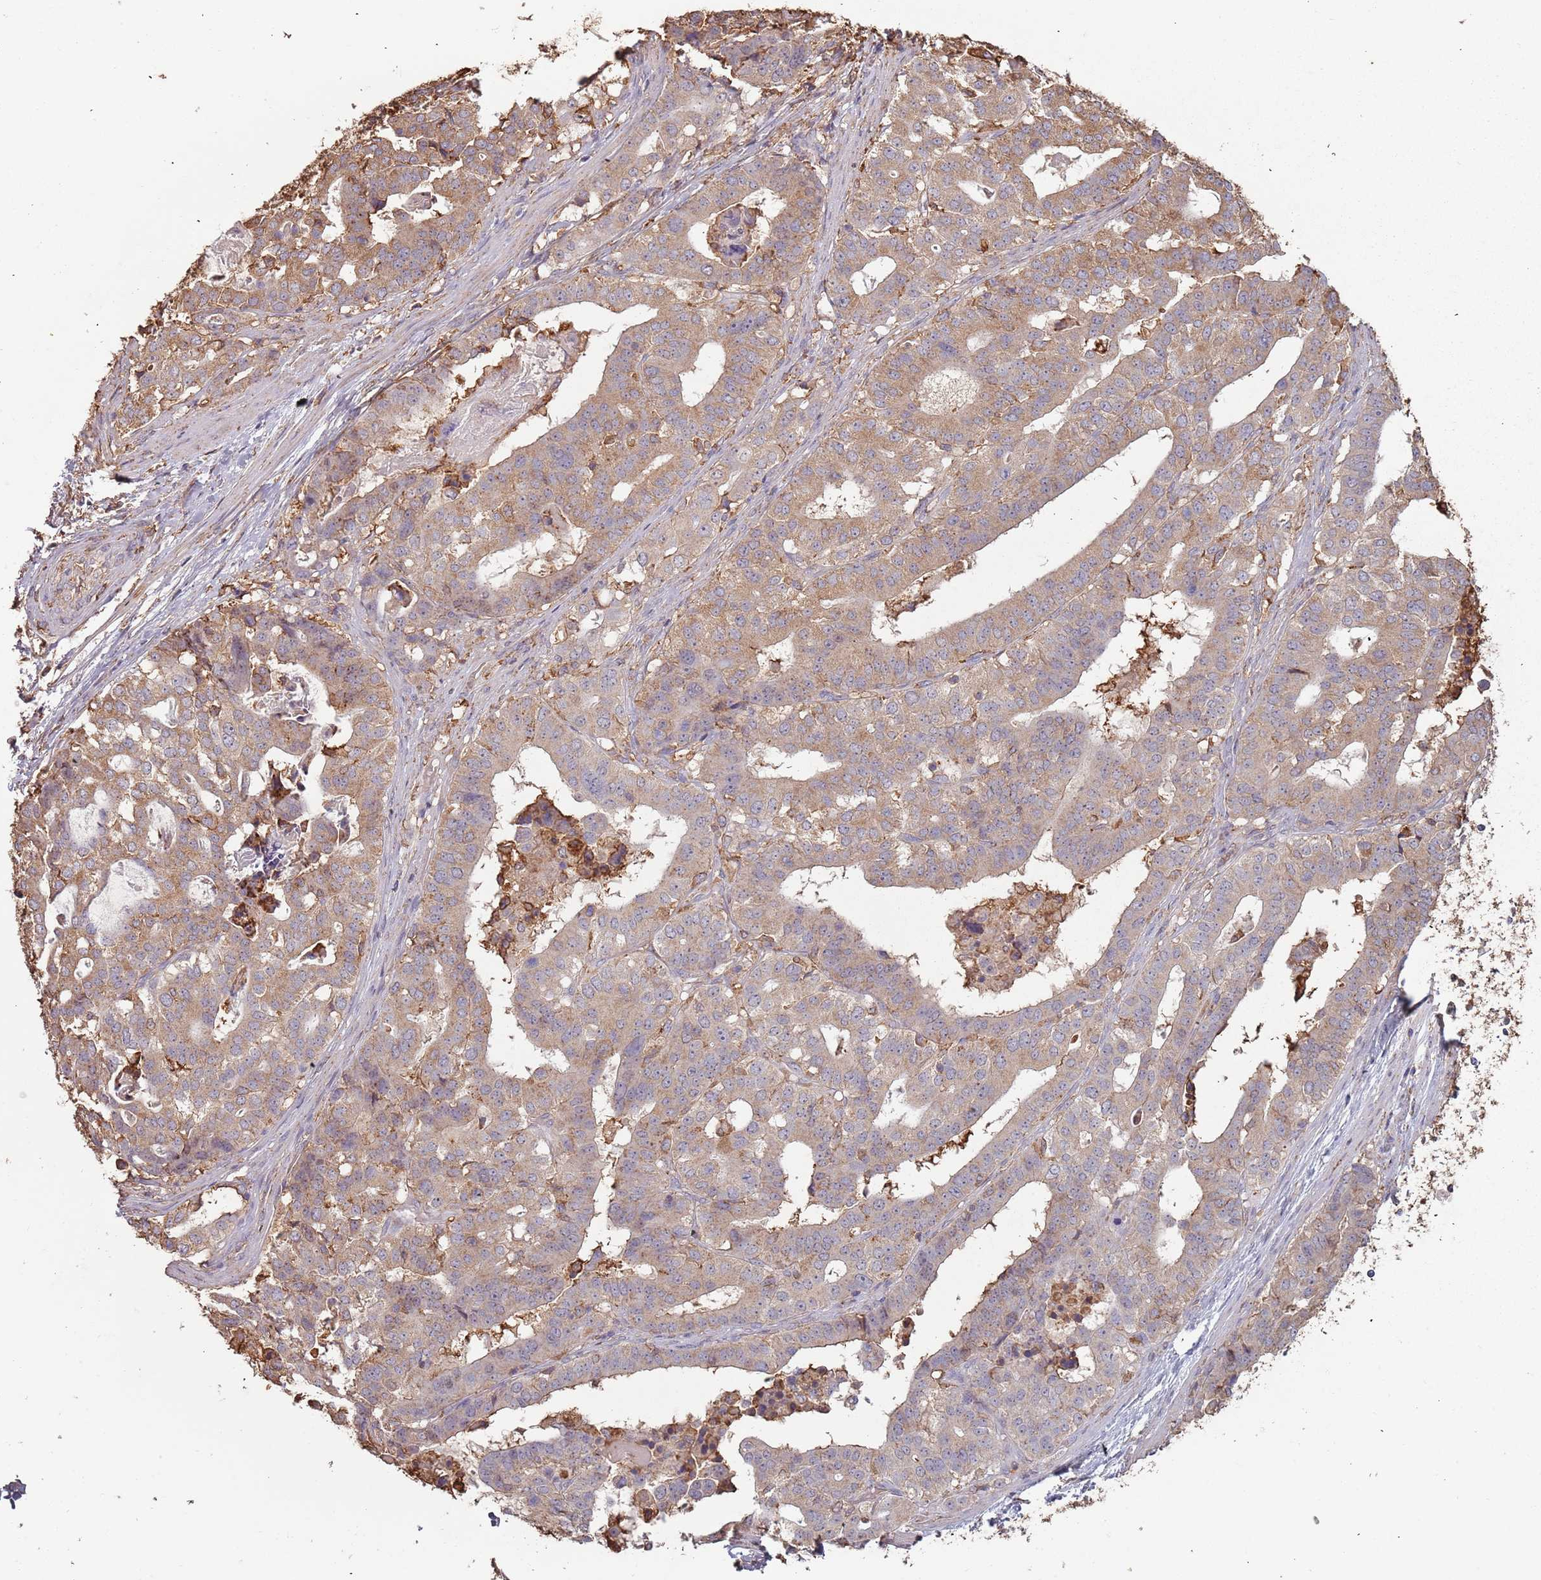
{"staining": {"intensity": "weak", "quantity": ">75%", "location": "cytoplasmic/membranous"}, "tissue": "stomach cancer", "cell_type": "Tumor cells", "image_type": "cancer", "snomed": [{"axis": "morphology", "description": "Adenocarcinoma, NOS"}, {"axis": "topography", "description": "Stomach"}], "caption": "Weak cytoplasmic/membranous protein expression is identified in approximately >75% of tumor cells in adenocarcinoma (stomach).", "gene": "ATOSB", "patient": {"sex": "male", "age": 48}}